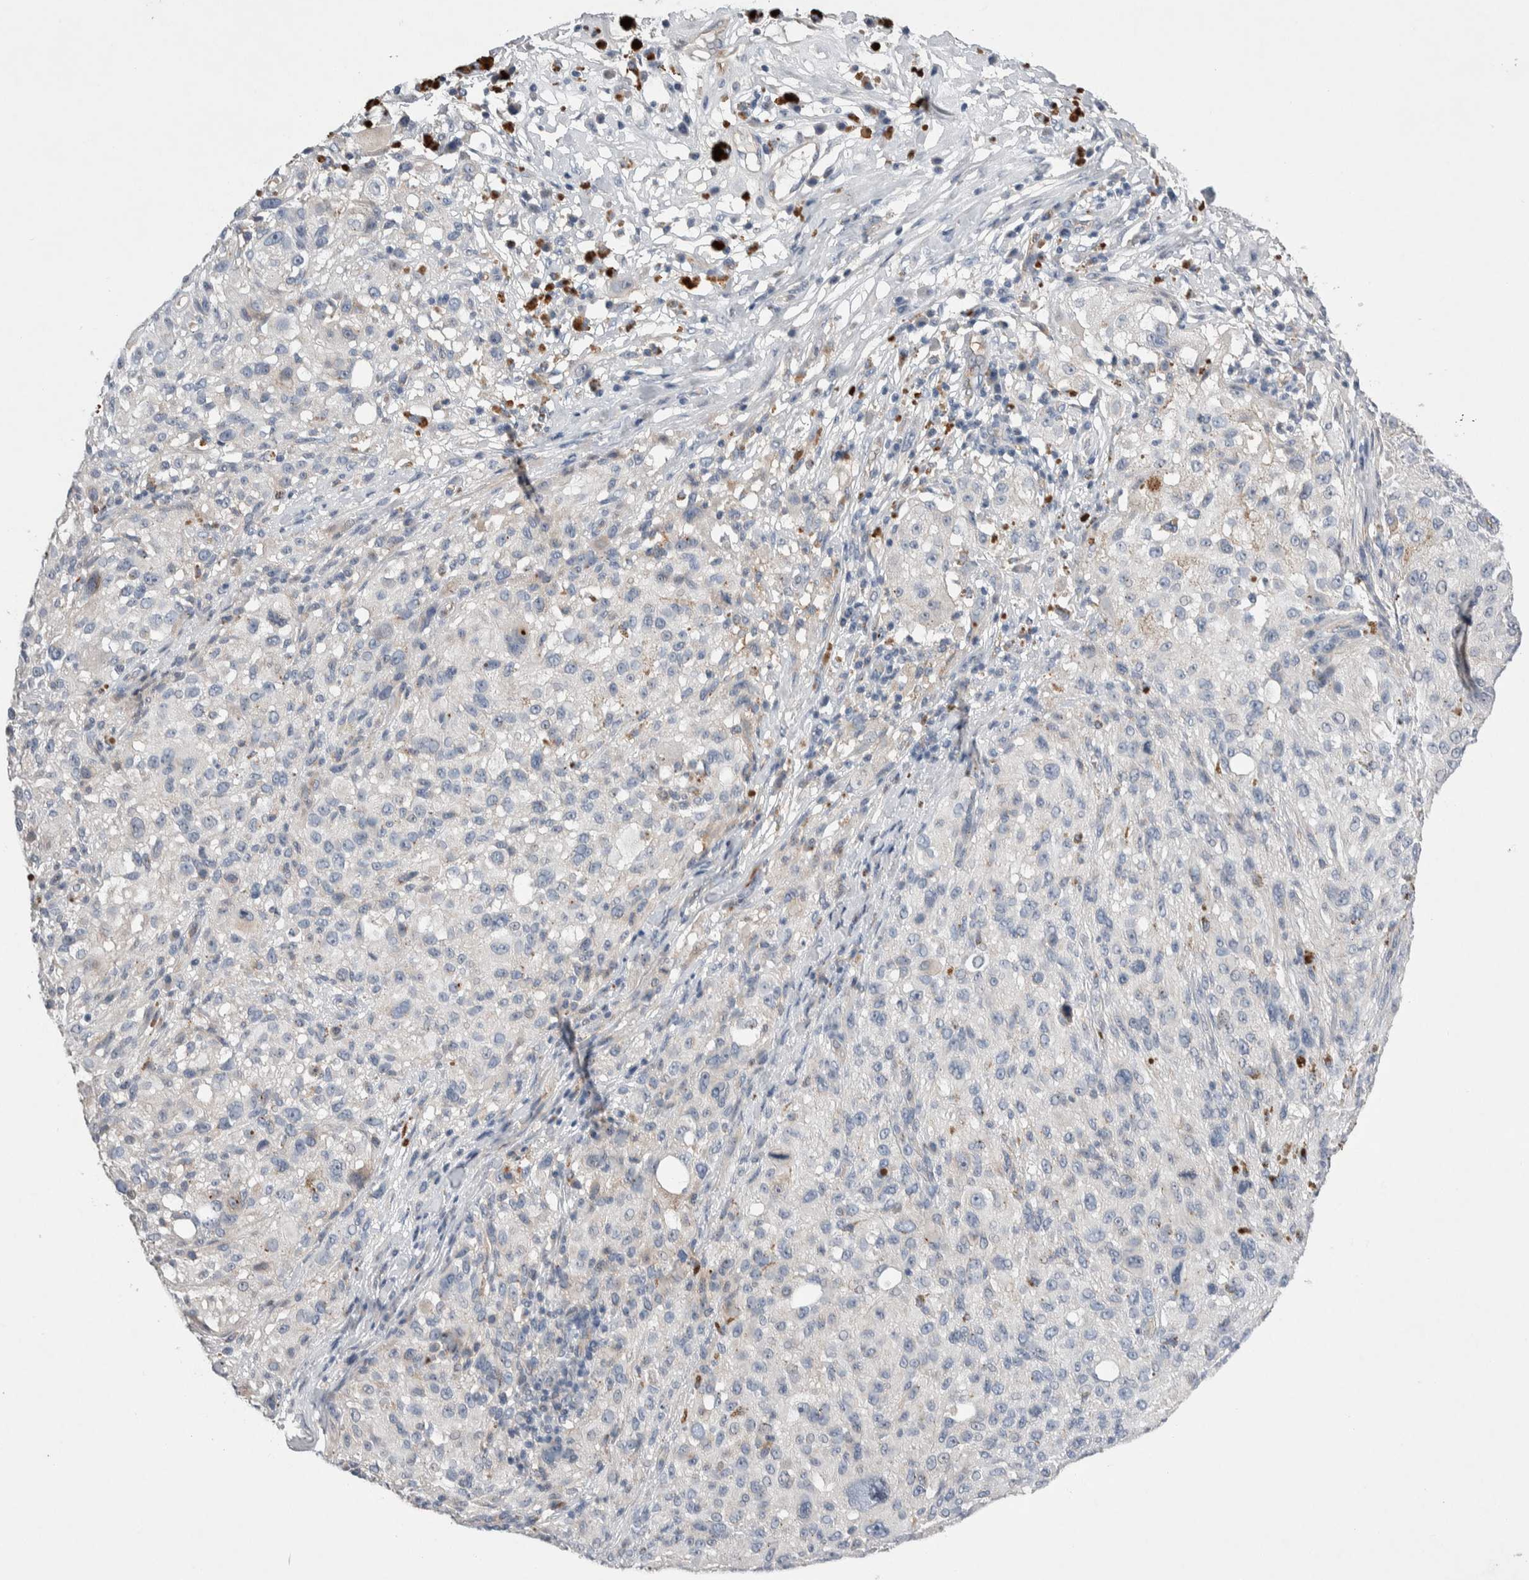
{"staining": {"intensity": "negative", "quantity": "none", "location": "none"}, "tissue": "melanoma", "cell_type": "Tumor cells", "image_type": "cancer", "snomed": [{"axis": "morphology", "description": "Malignant melanoma, NOS"}, {"axis": "topography", "description": "Skin"}], "caption": "Malignant melanoma was stained to show a protein in brown. There is no significant expression in tumor cells.", "gene": "CEP131", "patient": {"sex": "female", "age": 55}}